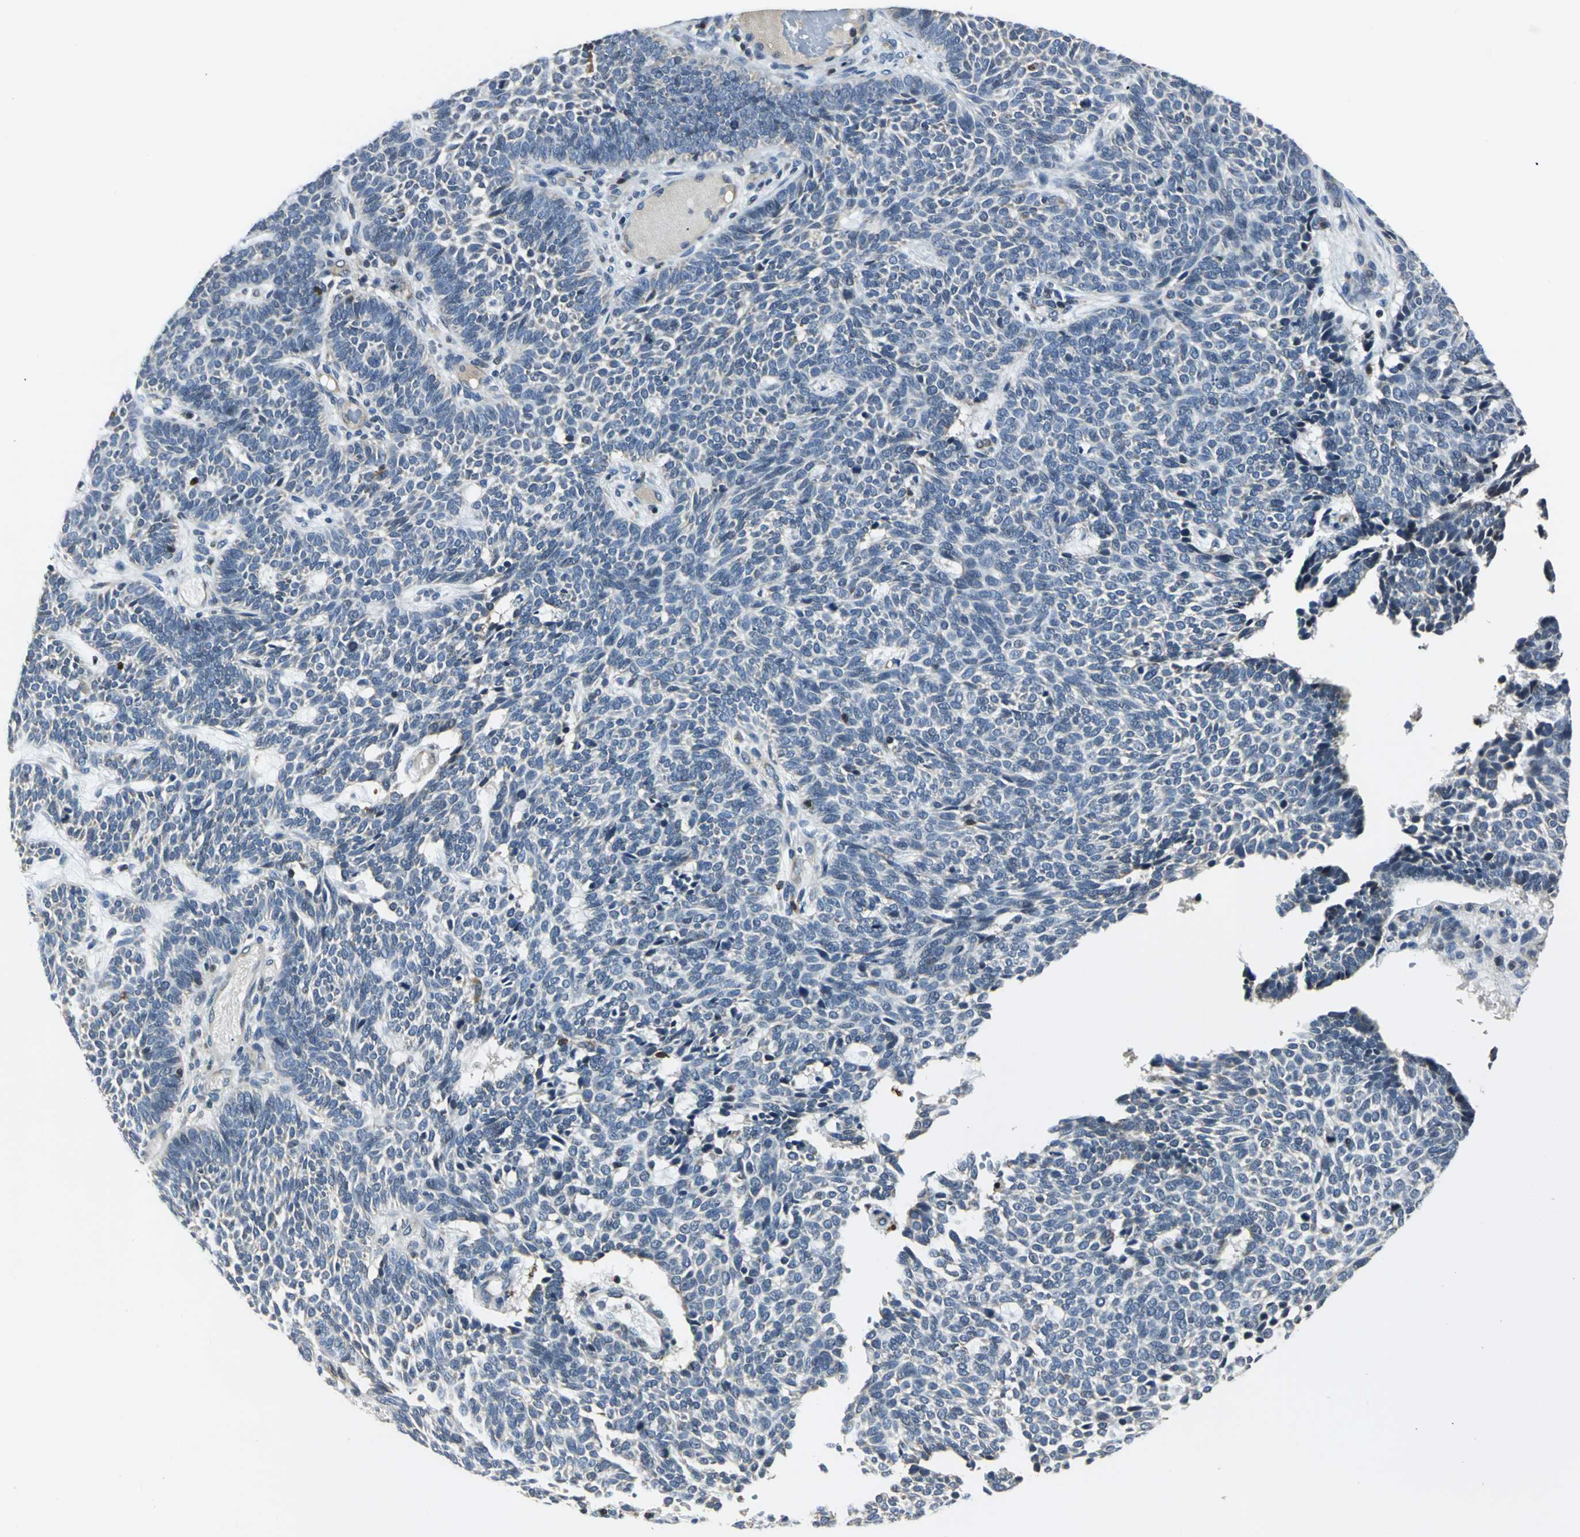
{"staining": {"intensity": "negative", "quantity": "none", "location": "none"}, "tissue": "skin cancer", "cell_type": "Tumor cells", "image_type": "cancer", "snomed": [{"axis": "morphology", "description": "Normal tissue, NOS"}, {"axis": "morphology", "description": "Basal cell carcinoma"}, {"axis": "topography", "description": "Skin"}], "caption": "Human basal cell carcinoma (skin) stained for a protein using immunohistochemistry reveals no staining in tumor cells.", "gene": "USP40", "patient": {"sex": "male", "age": 87}}